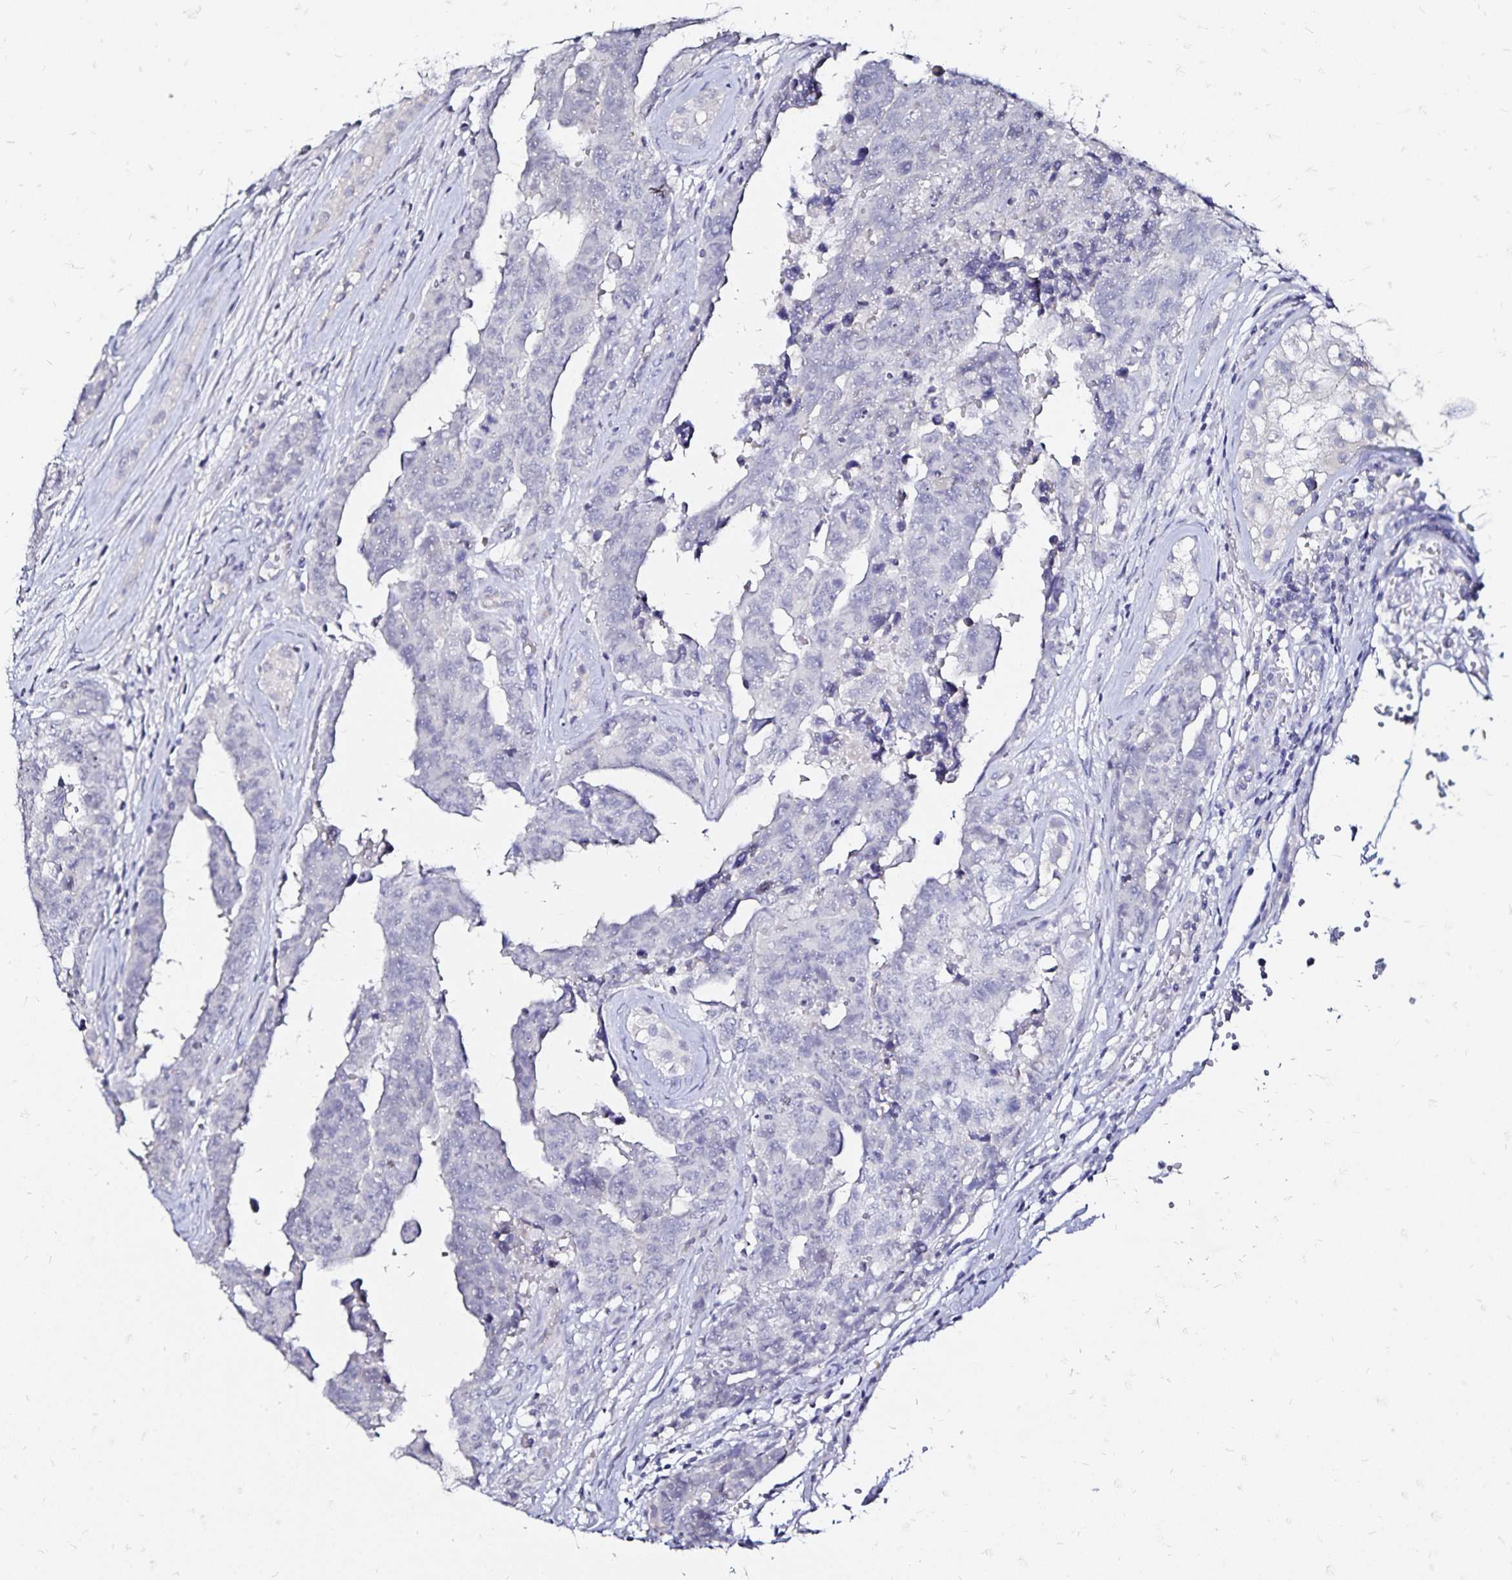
{"staining": {"intensity": "negative", "quantity": "none", "location": "none"}, "tissue": "testis cancer", "cell_type": "Tumor cells", "image_type": "cancer", "snomed": [{"axis": "morphology", "description": "Normal tissue, NOS"}, {"axis": "morphology", "description": "Carcinoma, Embryonal, NOS"}, {"axis": "topography", "description": "Testis"}, {"axis": "topography", "description": "Epididymis"}], "caption": "A high-resolution photomicrograph shows IHC staining of embryonal carcinoma (testis), which reveals no significant expression in tumor cells.", "gene": "SLC5A1", "patient": {"sex": "male", "age": 25}}